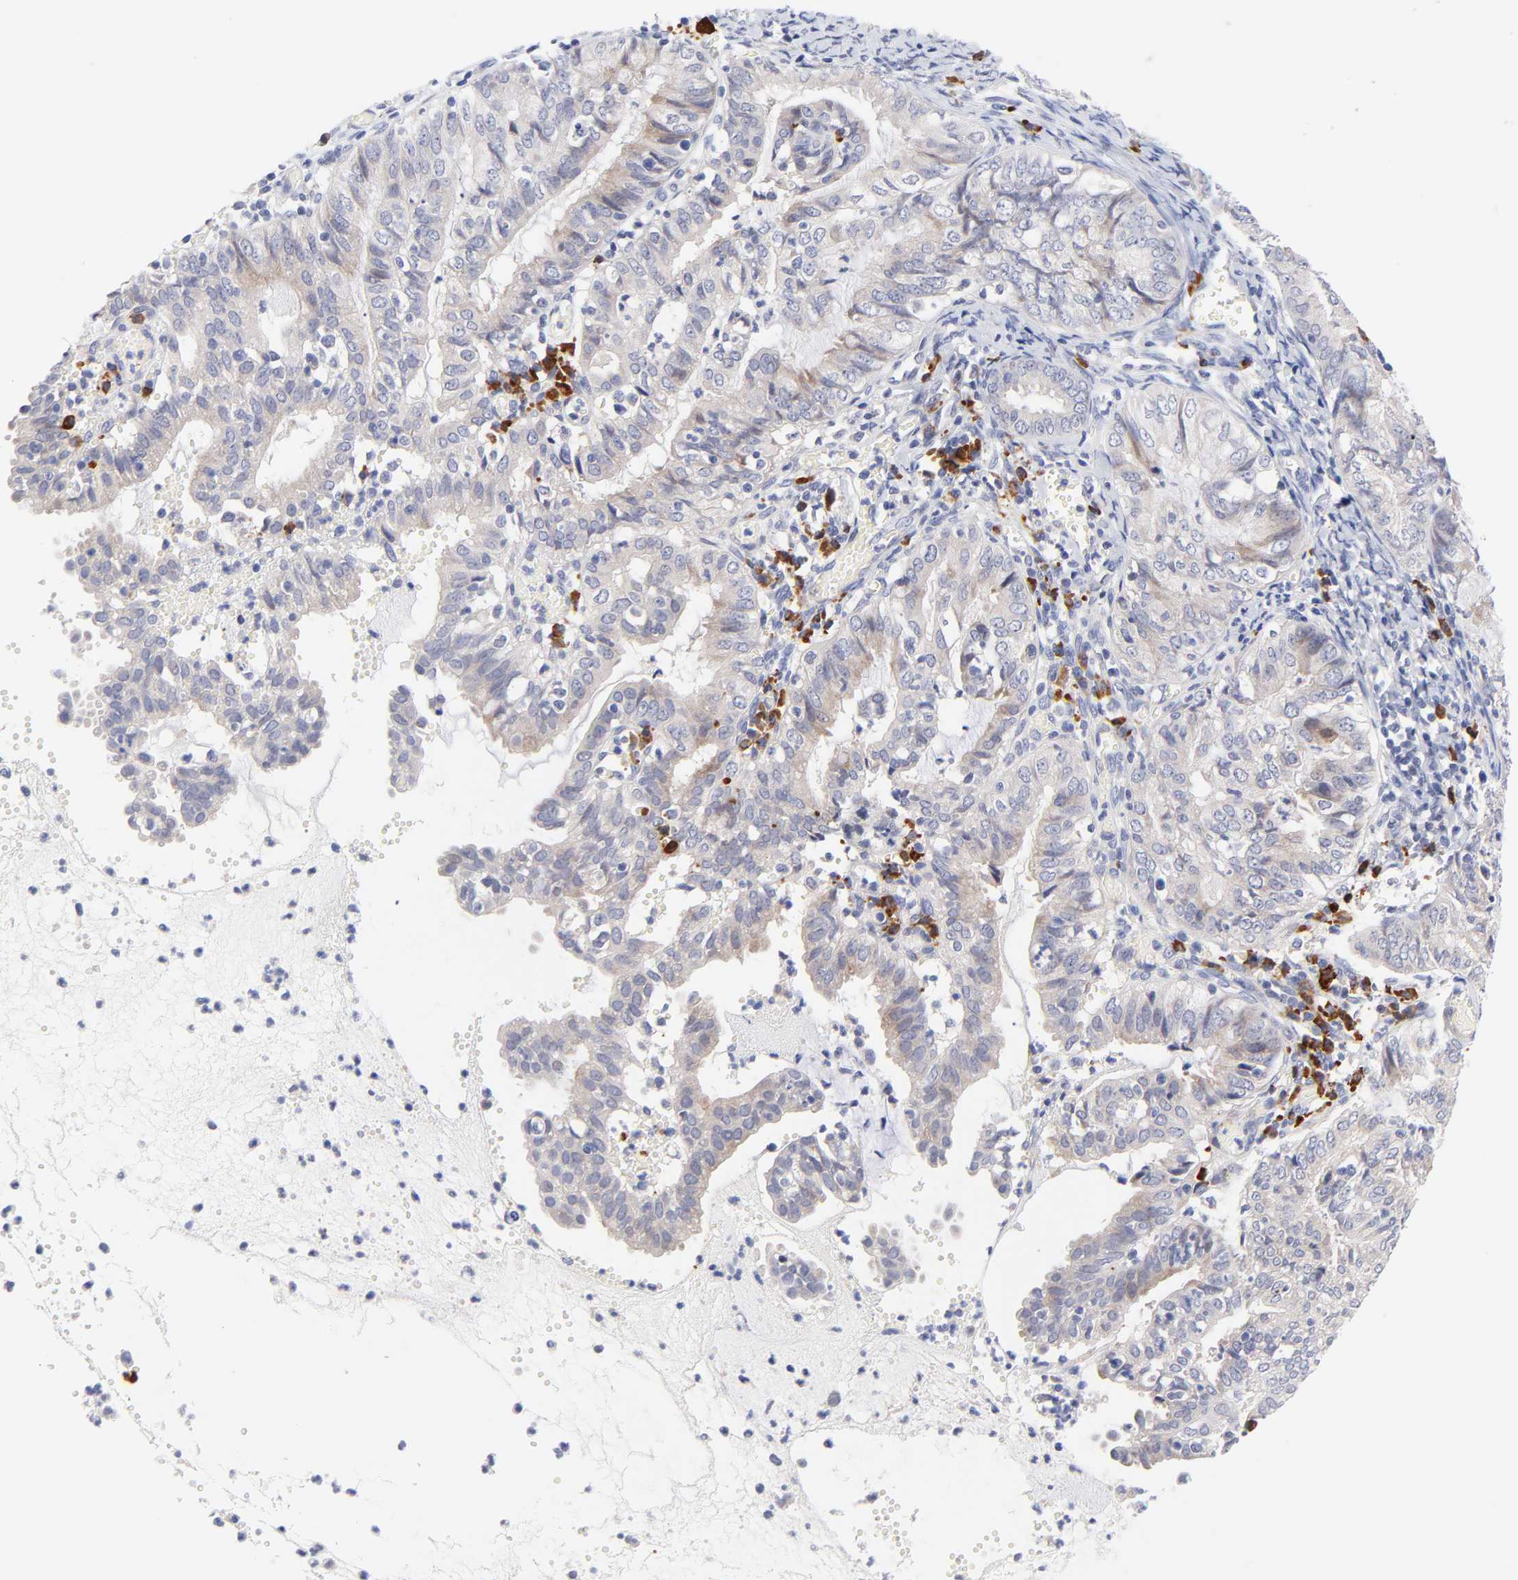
{"staining": {"intensity": "weak", "quantity": ">75%", "location": "cytoplasmic/membranous"}, "tissue": "endometrial cancer", "cell_type": "Tumor cells", "image_type": "cancer", "snomed": [{"axis": "morphology", "description": "Adenocarcinoma, NOS"}, {"axis": "topography", "description": "Endometrium"}], "caption": "Endometrial adenocarcinoma stained with IHC displays weak cytoplasmic/membranous staining in approximately >75% of tumor cells.", "gene": "AFF2", "patient": {"sex": "female", "age": 66}}